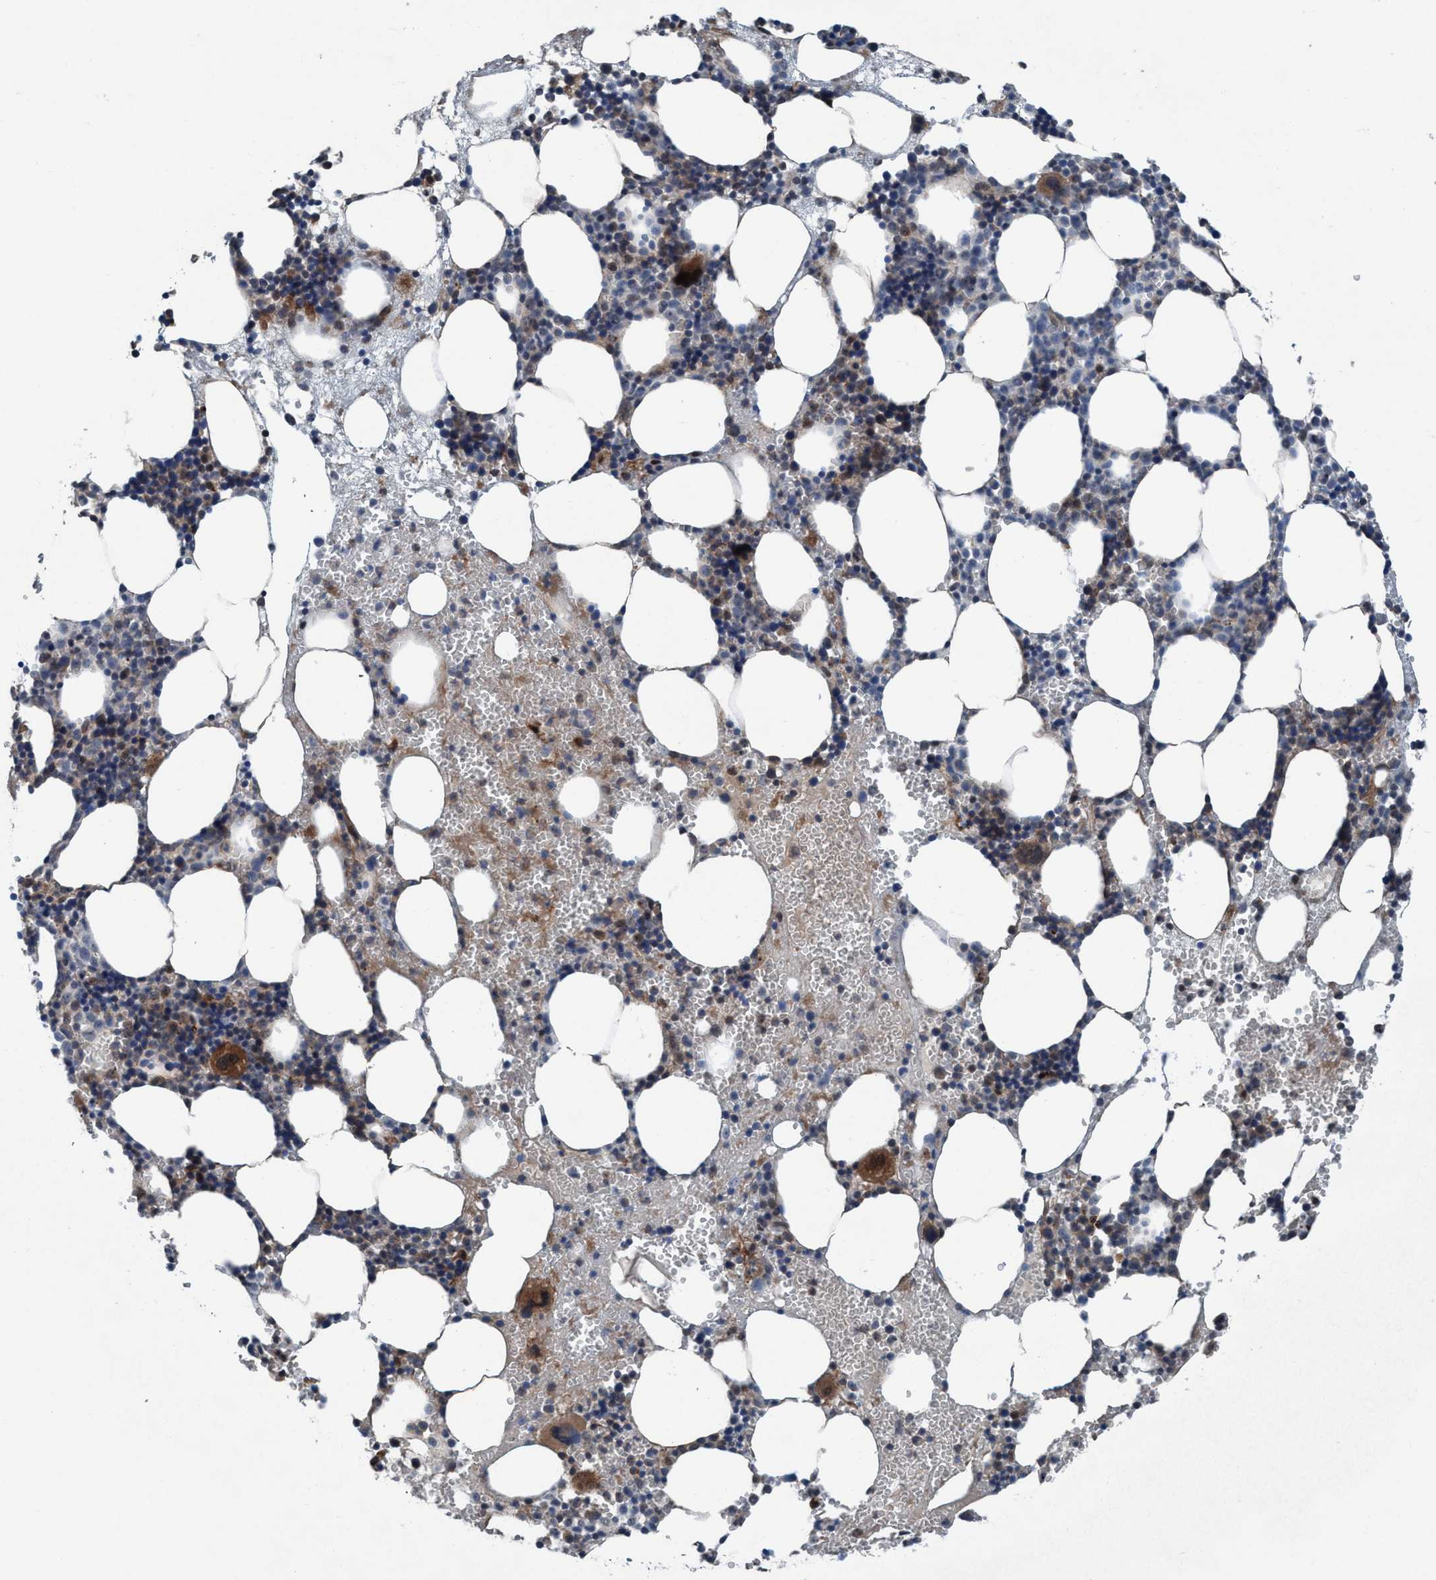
{"staining": {"intensity": "moderate", "quantity": "25%-75%", "location": "cytoplasmic/membranous"}, "tissue": "bone marrow", "cell_type": "Hematopoietic cells", "image_type": "normal", "snomed": [{"axis": "morphology", "description": "Normal tissue, NOS"}, {"axis": "morphology", "description": "Inflammation, NOS"}, {"axis": "topography", "description": "Bone marrow"}], "caption": "This is a histology image of immunohistochemistry (IHC) staining of benign bone marrow, which shows moderate expression in the cytoplasmic/membranous of hematopoietic cells.", "gene": "NISCH", "patient": {"sex": "female", "age": 67}}